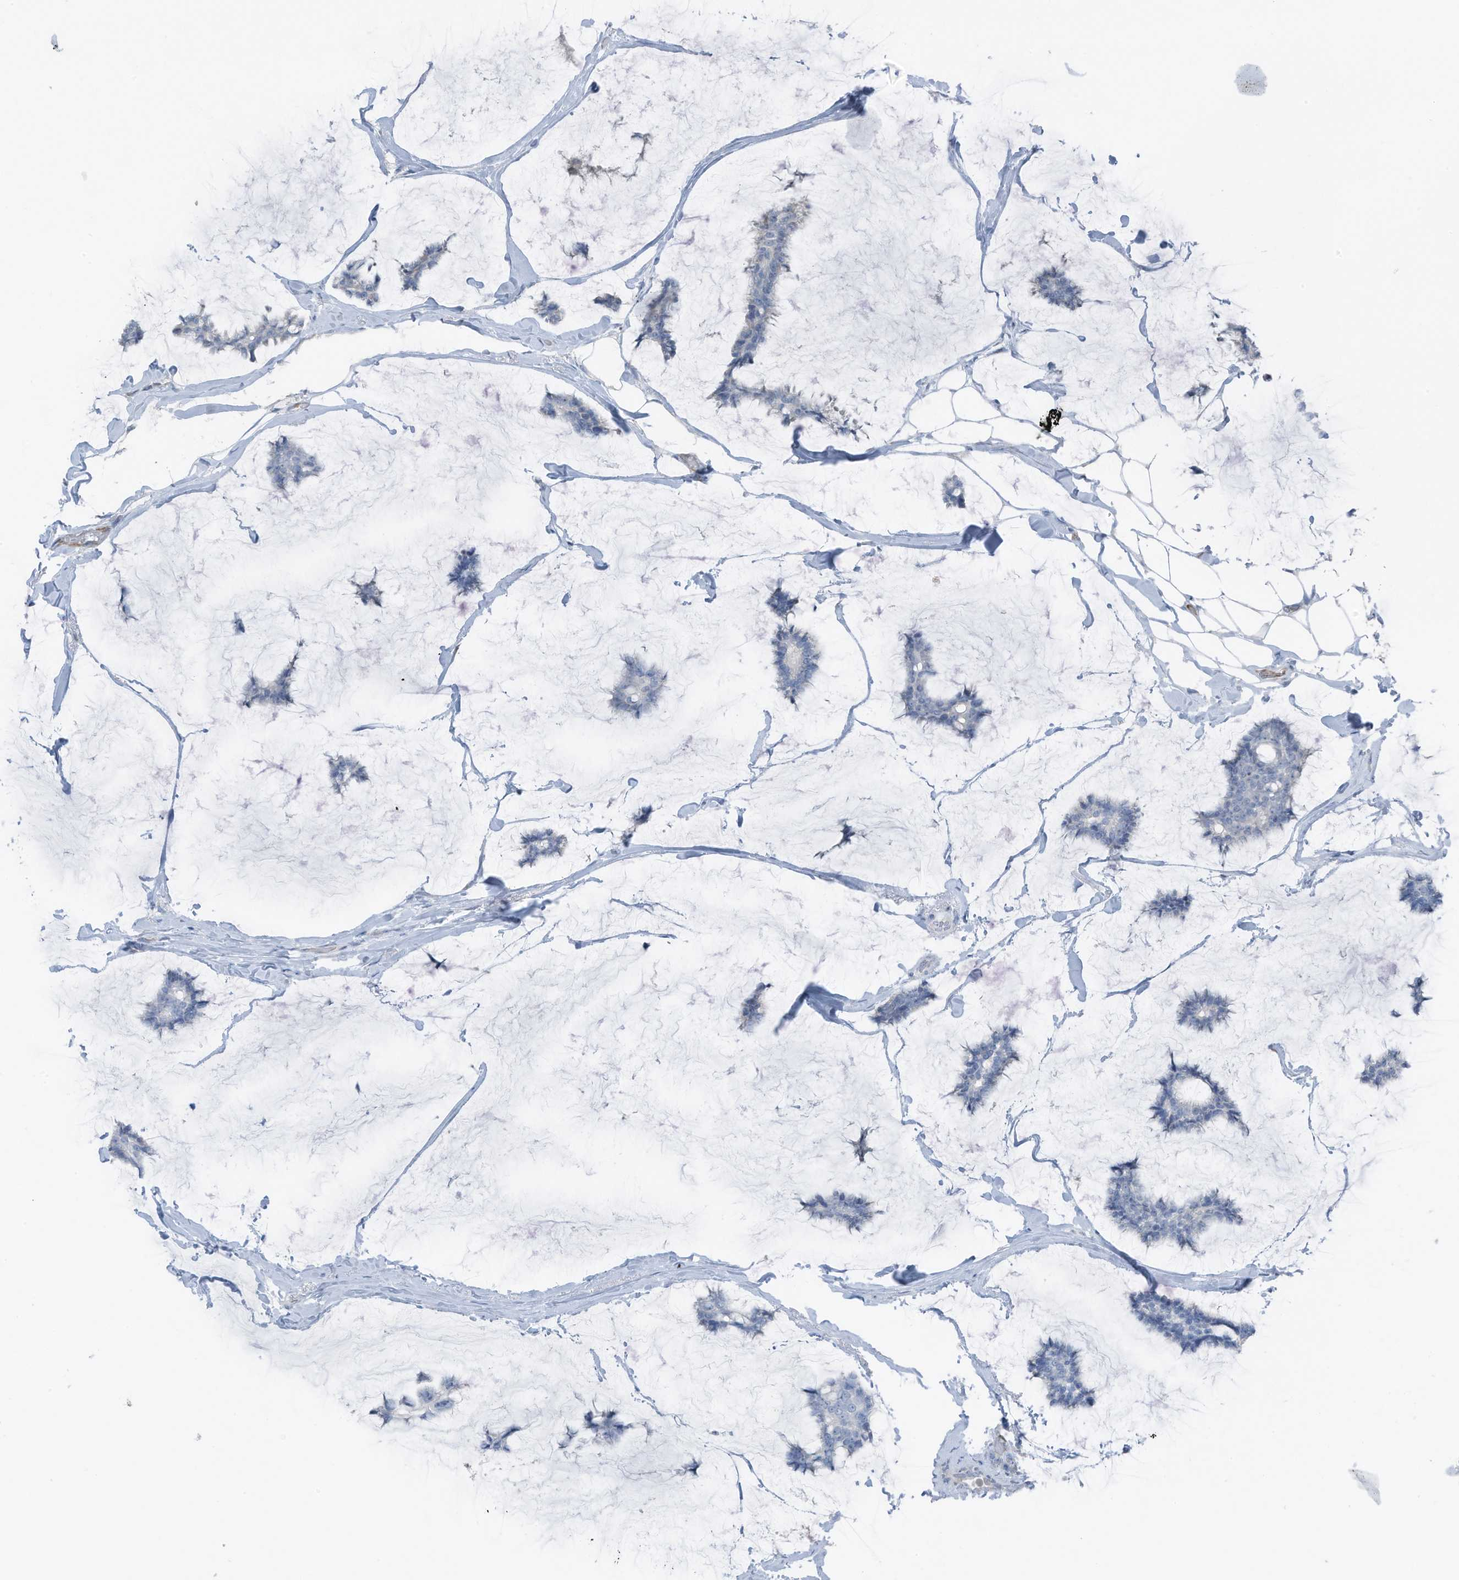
{"staining": {"intensity": "negative", "quantity": "none", "location": "none"}, "tissue": "breast cancer", "cell_type": "Tumor cells", "image_type": "cancer", "snomed": [{"axis": "morphology", "description": "Duct carcinoma"}, {"axis": "topography", "description": "Breast"}], "caption": "Immunohistochemistry photomicrograph of neoplastic tissue: breast cancer (infiltrating ductal carcinoma) stained with DAB shows no significant protein expression in tumor cells.", "gene": "ARHGEF33", "patient": {"sex": "female", "age": 93}}